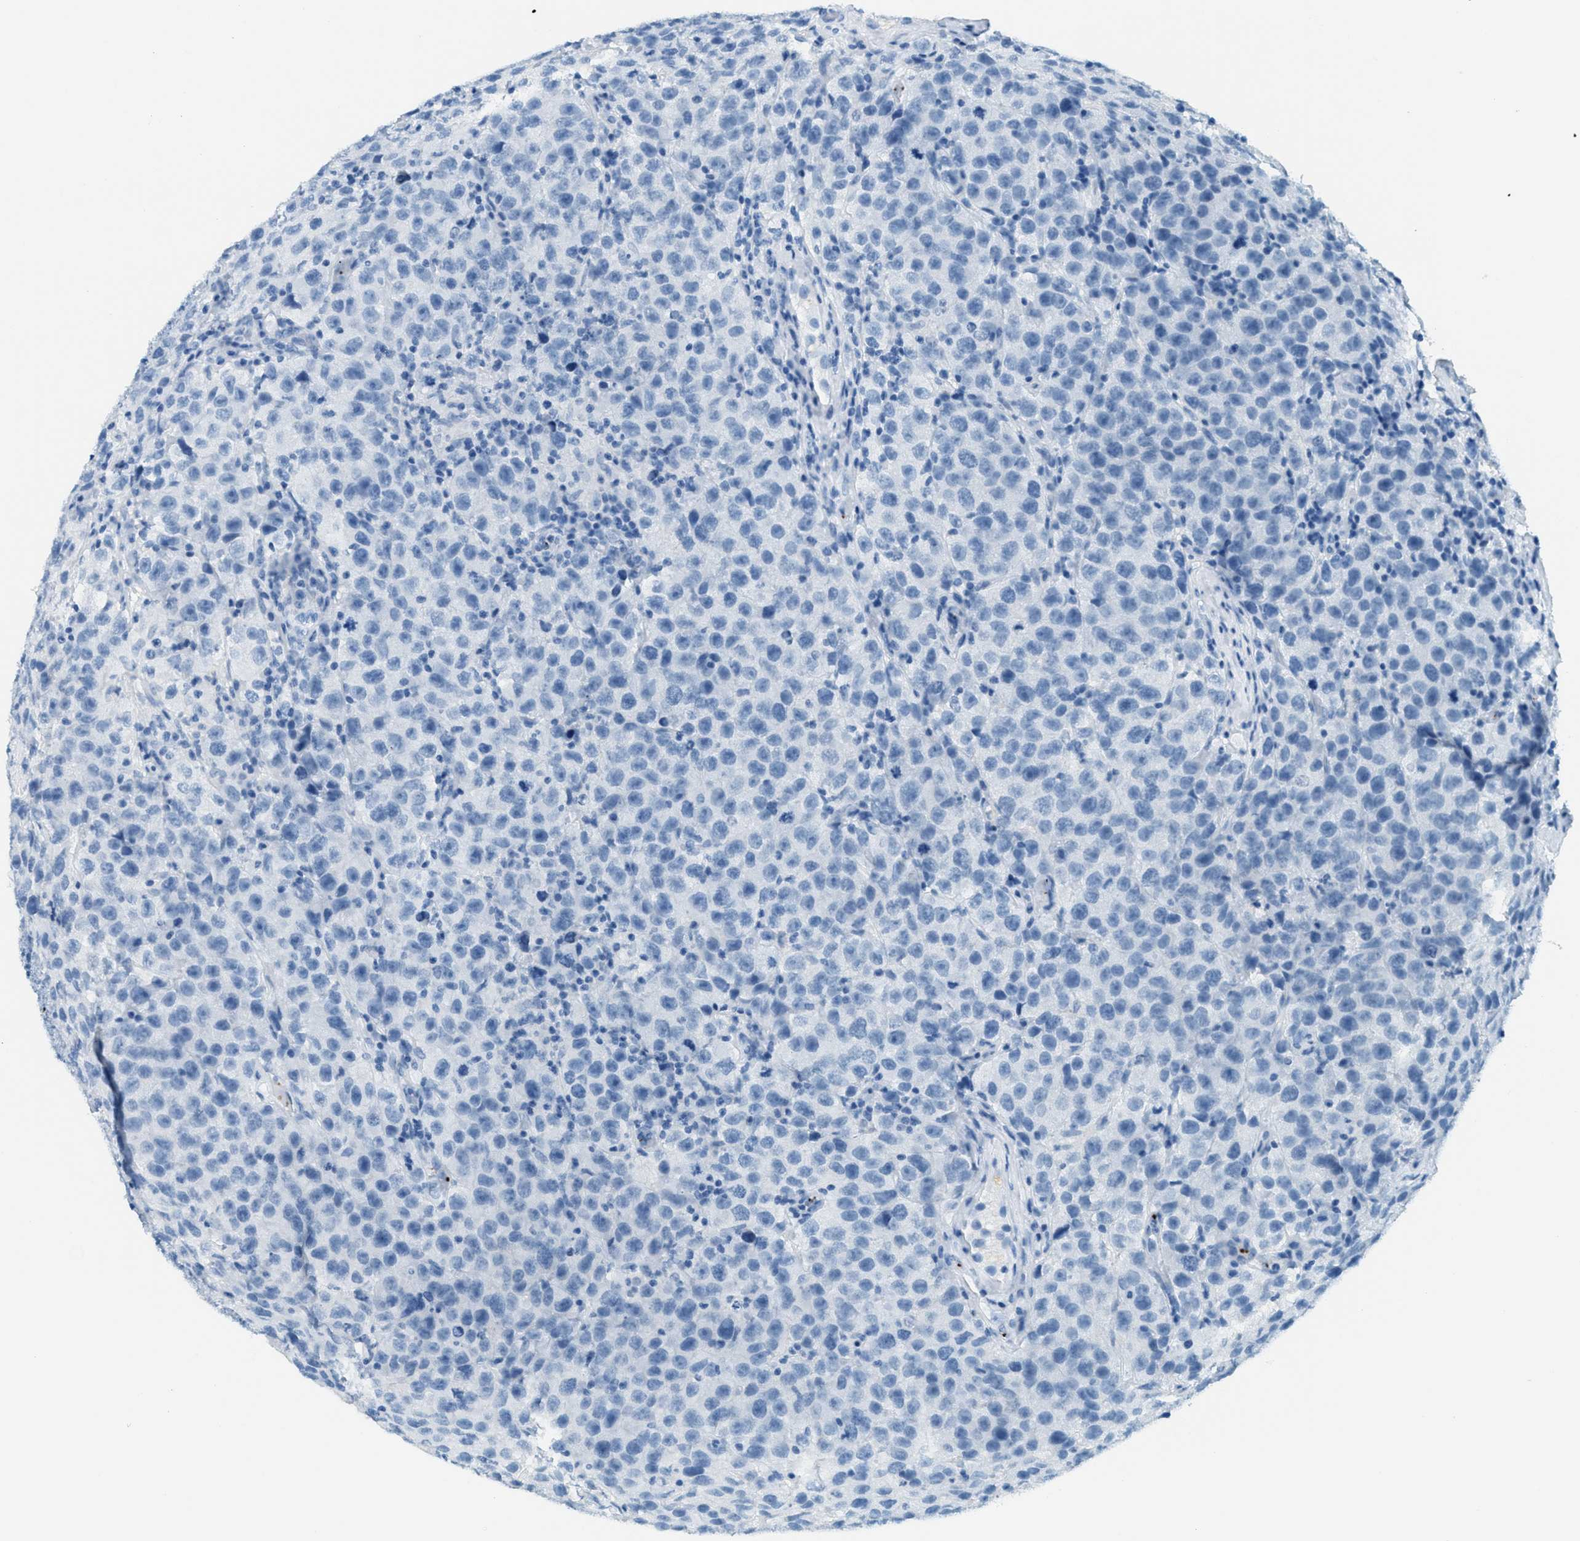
{"staining": {"intensity": "negative", "quantity": "none", "location": "none"}, "tissue": "testis cancer", "cell_type": "Tumor cells", "image_type": "cancer", "snomed": [{"axis": "morphology", "description": "Seminoma, NOS"}, {"axis": "topography", "description": "Testis"}], "caption": "Tumor cells are negative for protein expression in human seminoma (testis).", "gene": "PPBP", "patient": {"sex": "male", "age": 52}}